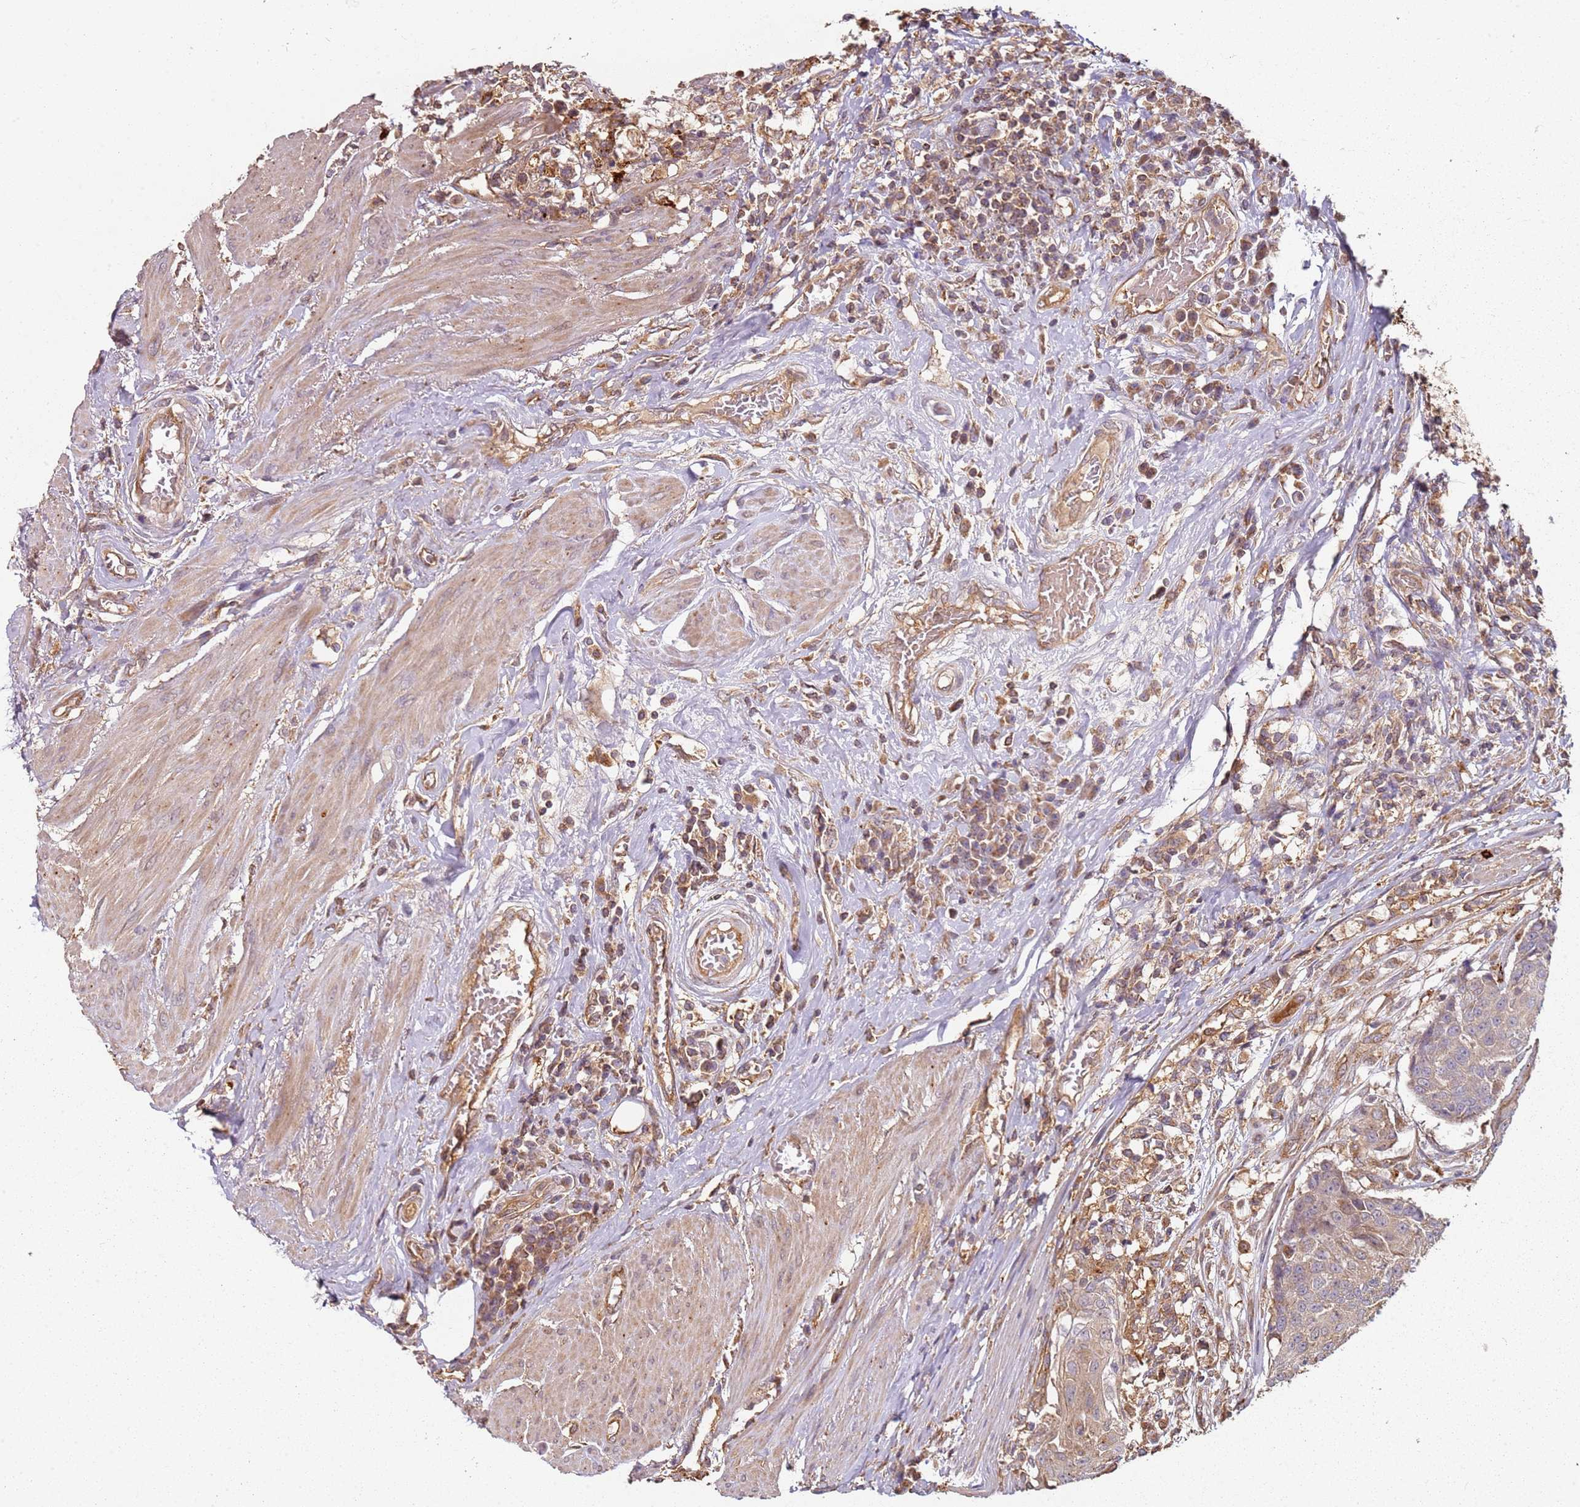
{"staining": {"intensity": "weak", "quantity": "25%-75%", "location": "cytoplasmic/membranous"}, "tissue": "urothelial cancer", "cell_type": "Tumor cells", "image_type": "cancer", "snomed": [{"axis": "morphology", "description": "Urothelial carcinoma, High grade"}, {"axis": "topography", "description": "Urinary bladder"}], "caption": "DAB immunohistochemical staining of human urothelial cancer exhibits weak cytoplasmic/membranous protein staining in about 25%-75% of tumor cells.", "gene": "SCGB2B2", "patient": {"sex": "female", "age": 63}}